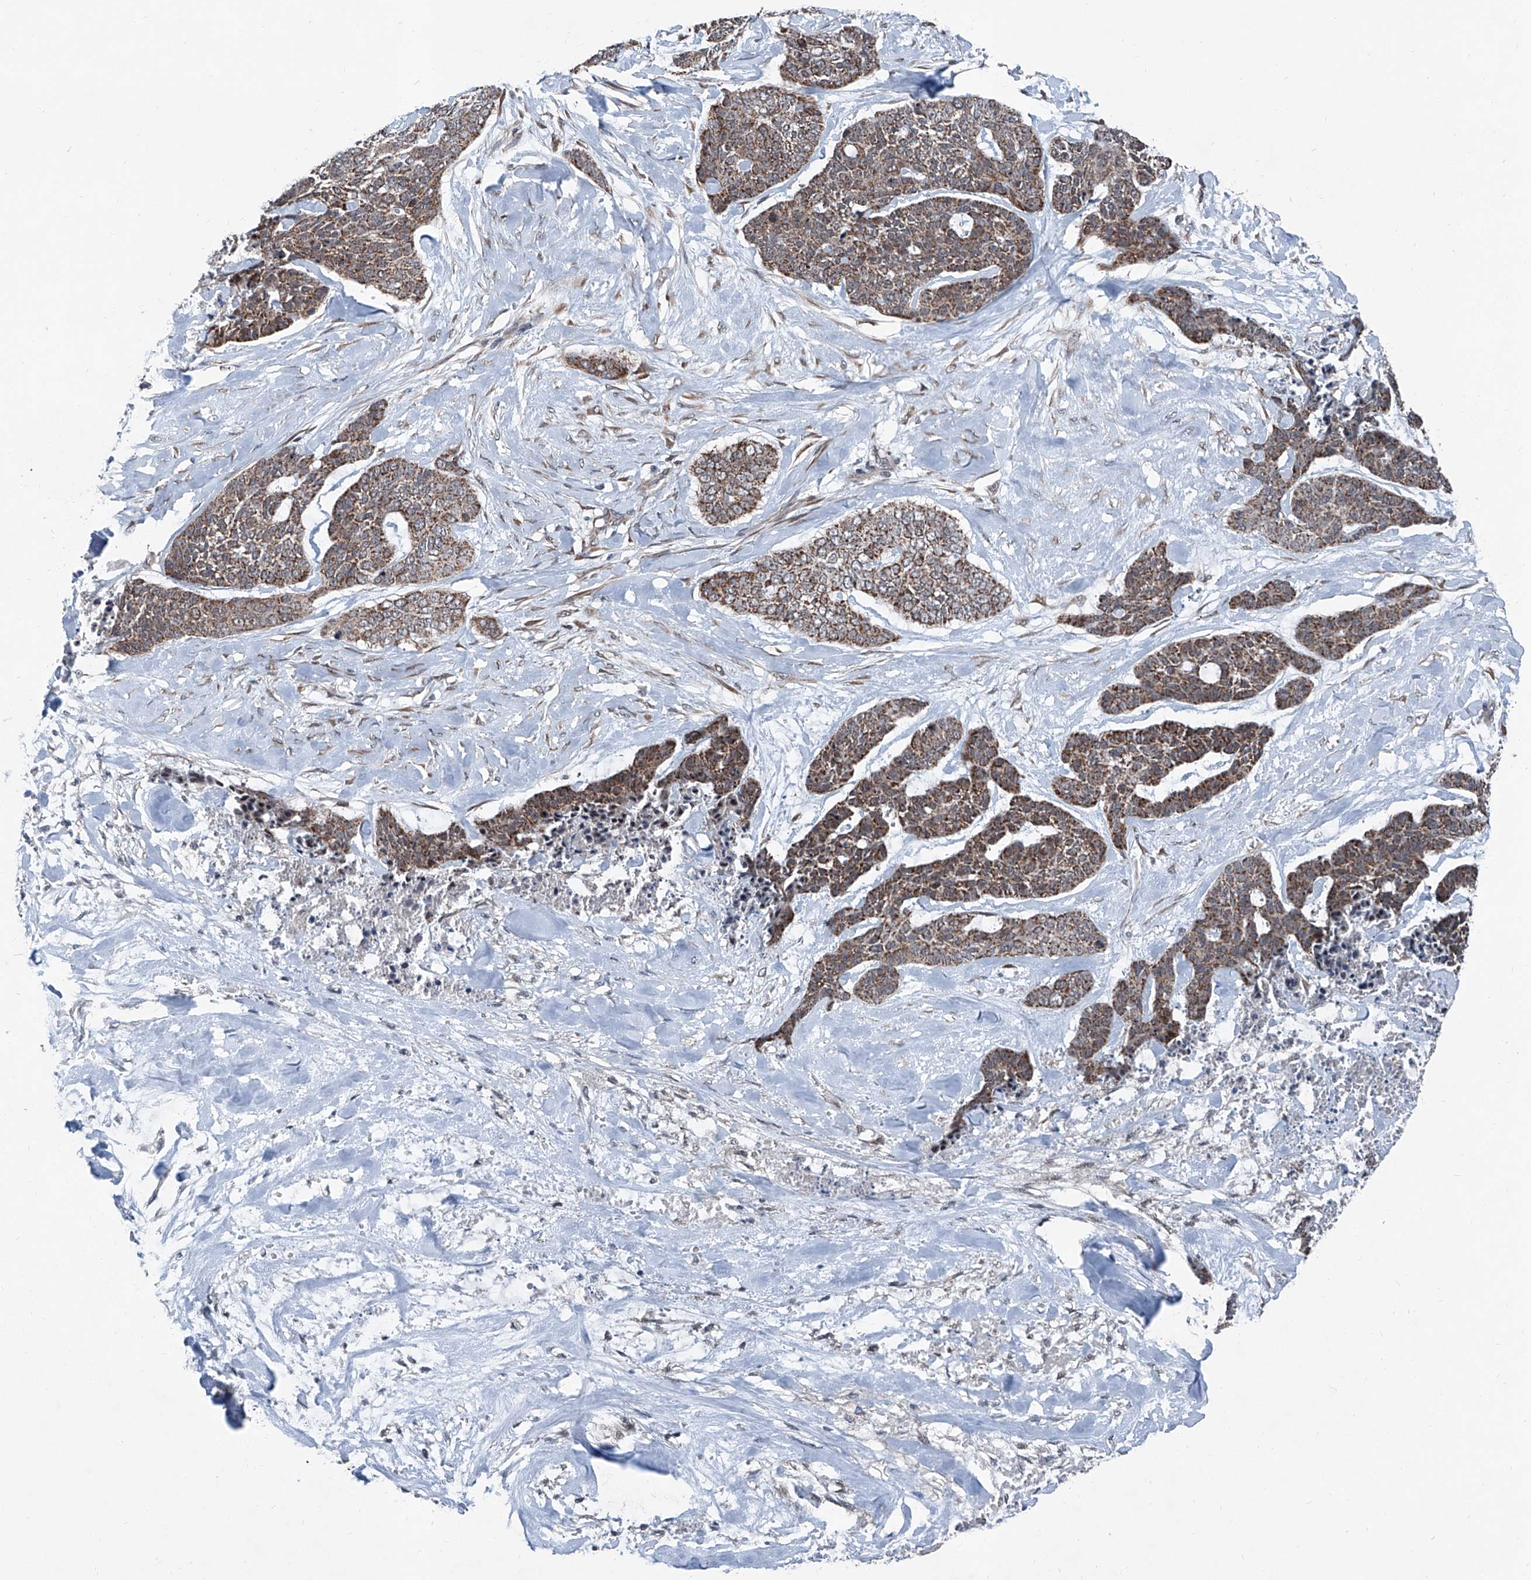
{"staining": {"intensity": "moderate", "quantity": ">75%", "location": "cytoplasmic/membranous"}, "tissue": "skin cancer", "cell_type": "Tumor cells", "image_type": "cancer", "snomed": [{"axis": "morphology", "description": "Basal cell carcinoma"}, {"axis": "topography", "description": "Skin"}], "caption": "A high-resolution photomicrograph shows immunohistochemistry staining of skin cancer (basal cell carcinoma), which demonstrates moderate cytoplasmic/membranous positivity in about >75% of tumor cells.", "gene": "COA7", "patient": {"sex": "female", "age": 64}}